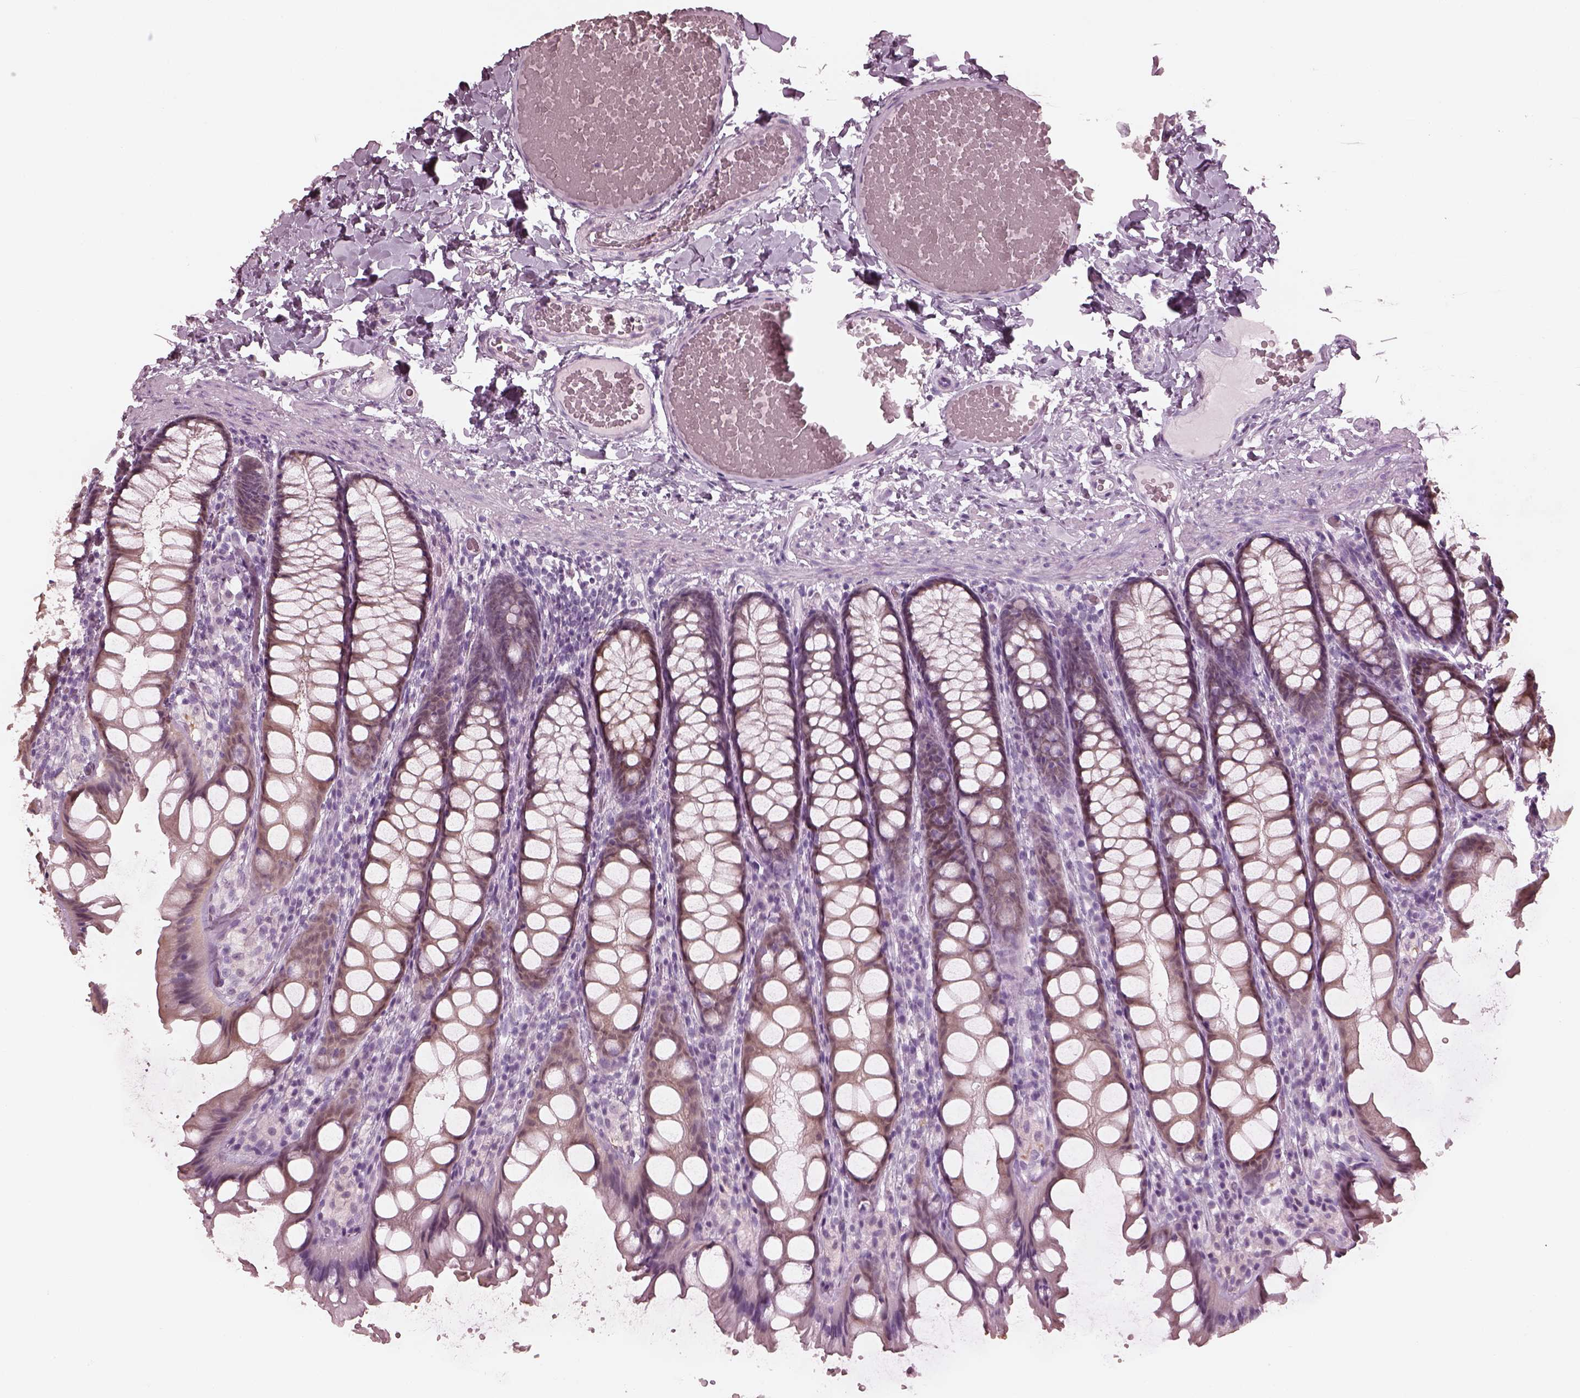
{"staining": {"intensity": "negative", "quantity": "none", "location": "none"}, "tissue": "colon", "cell_type": "Endothelial cells", "image_type": "normal", "snomed": [{"axis": "morphology", "description": "Normal tissue, NOS"}, {"axis": "topography", "description": "Colon"}], "caption": "Human colon stained for a protein using immunohistochemistry (IHC) demonstrates no staining in endothelial cells.", "gene": "C2orf81", "patient": {"sex": "male", "age": 47}}